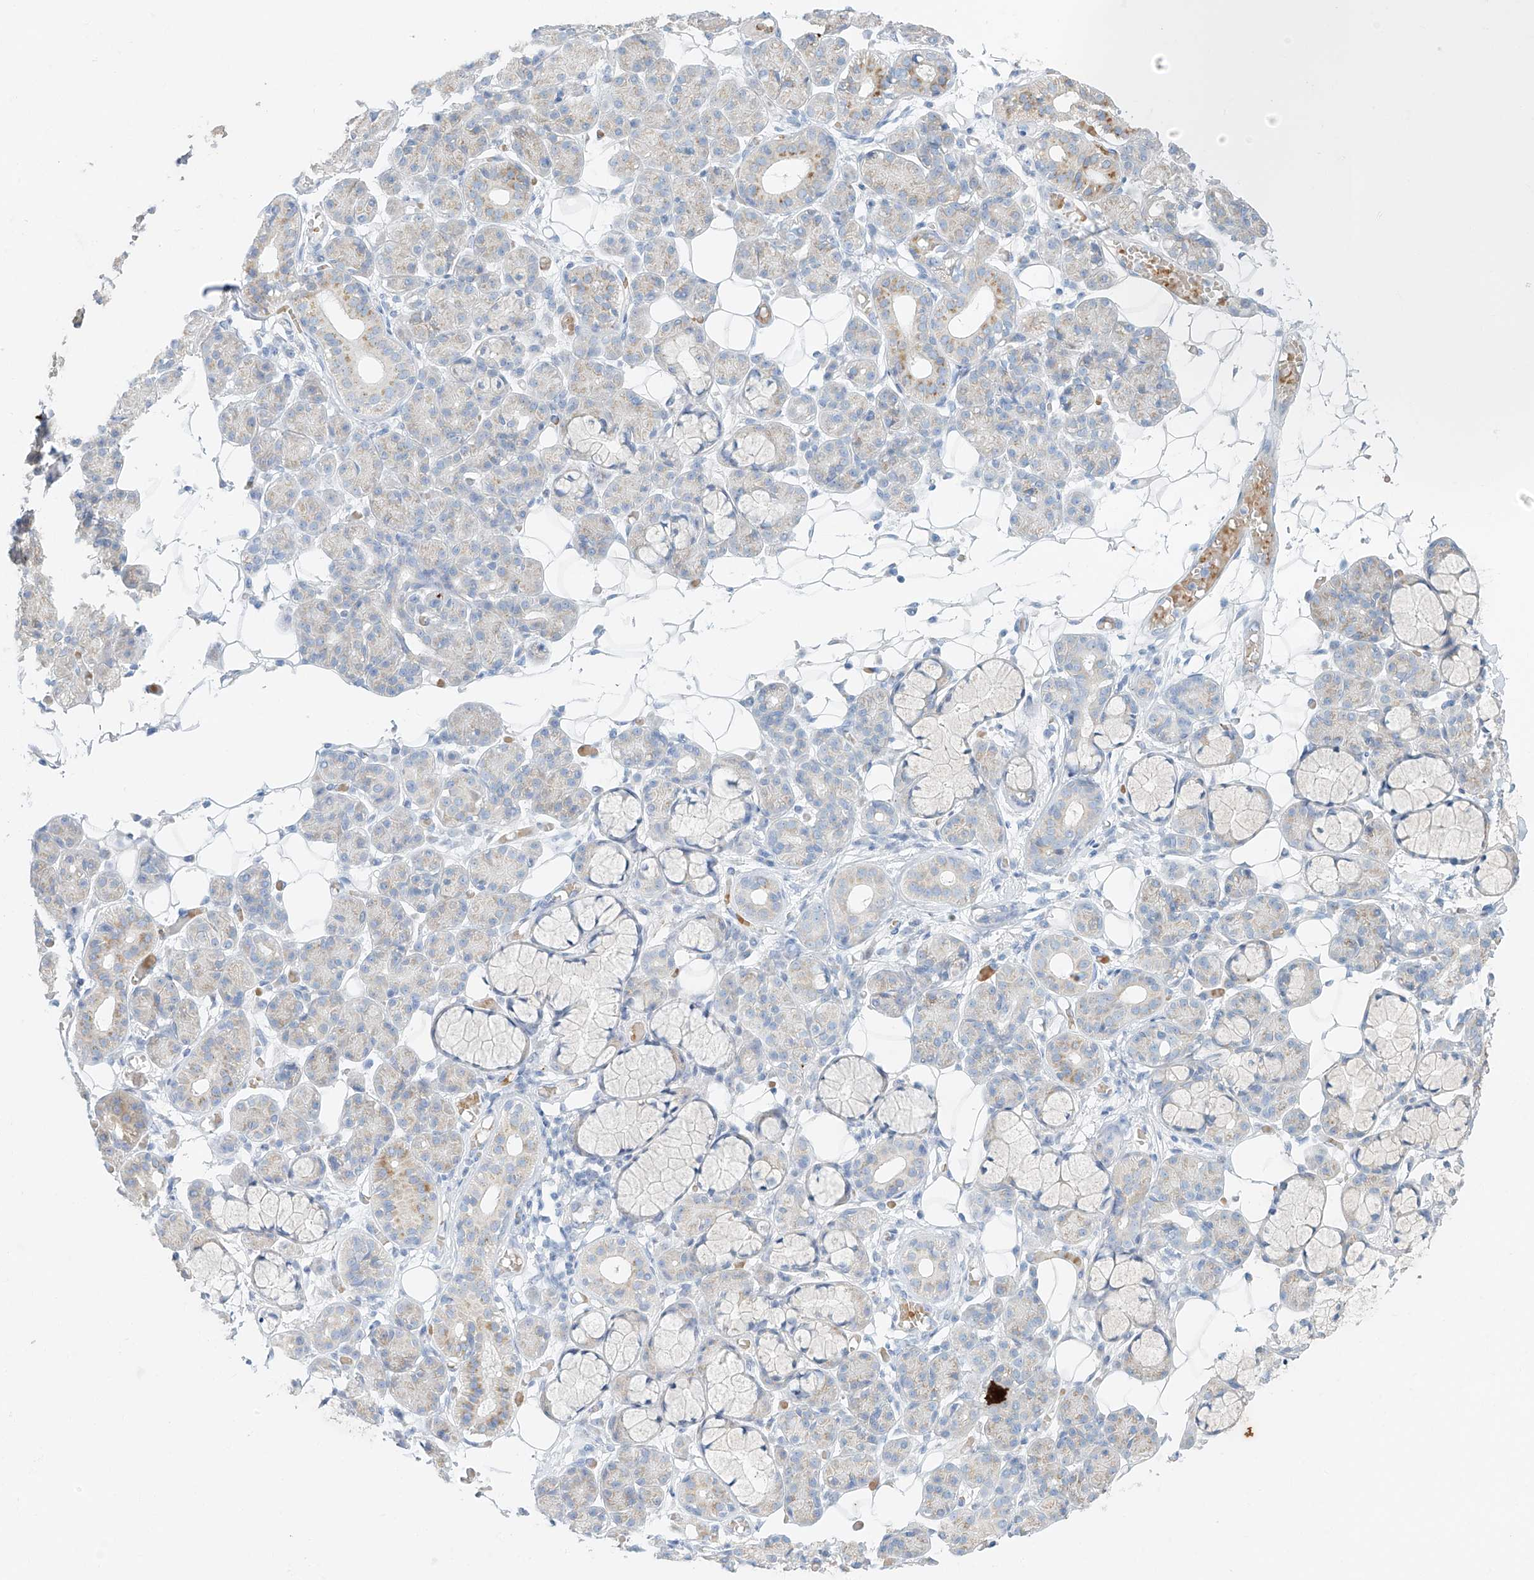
{"staining": {"intensity": "negative", "quantity": "none", "location": "none"}, "tissue": "salivary gland", "cell_type": "Glandular cells", "image_type": "normal", "snomed": [{"axis": "morphology", "description": "Normal tissue, NOS"}, {"axis": "topography", "description": "Salivary gland"}], "caption": "Immunohistochemistry (IHC) micrograph of normal salivary gland: human salivary gland stained with DAB (3,3'-diaminobenzidine) exhibits no significant protein expression in glandular cells.", "gene": "EIPR1", "patient": {"sex": "male", "age": 63}}